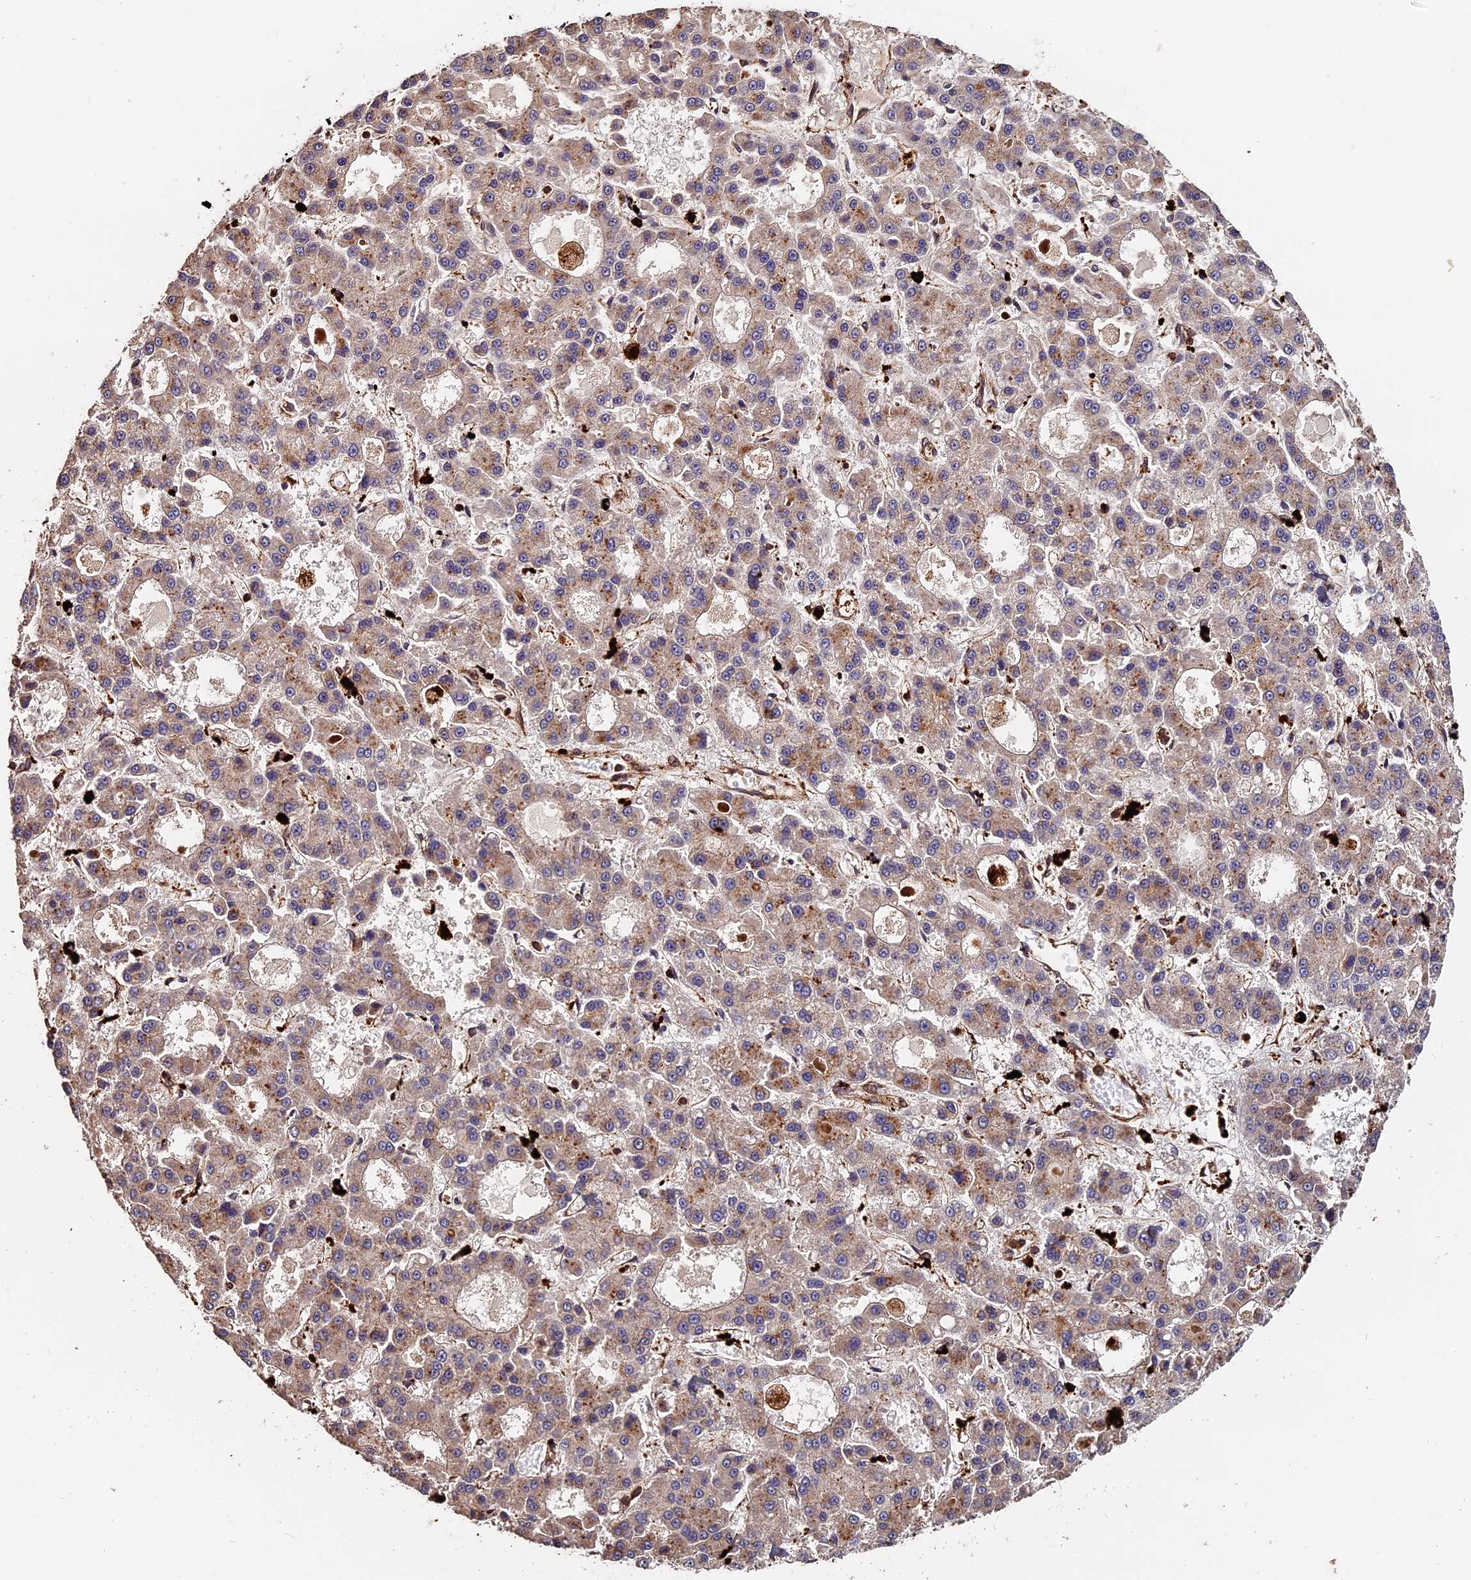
{"staining": {"intensity": "weak", "quantity": "25%-75%", "location": "cytoplasmic/membranous"}, "tissue": "liver cancer", "cell_type": "Tumor cells", "image_type": "cancer", "snomed": [{"axis": "morphology", "description": "Carcinoma, Hepatocellular, NOS"}, {"axis": "topography", "description": "Liver"}], "caption": "Liver cancer (hepatocellular carcinoma) was stained to show a protein in brown. There is low levels of weak cytoplasmic/membranous expression in about 25%-75% of tumor cells.", "gene": "MMP15", "patient": {"sex": "male", "age": 70}}